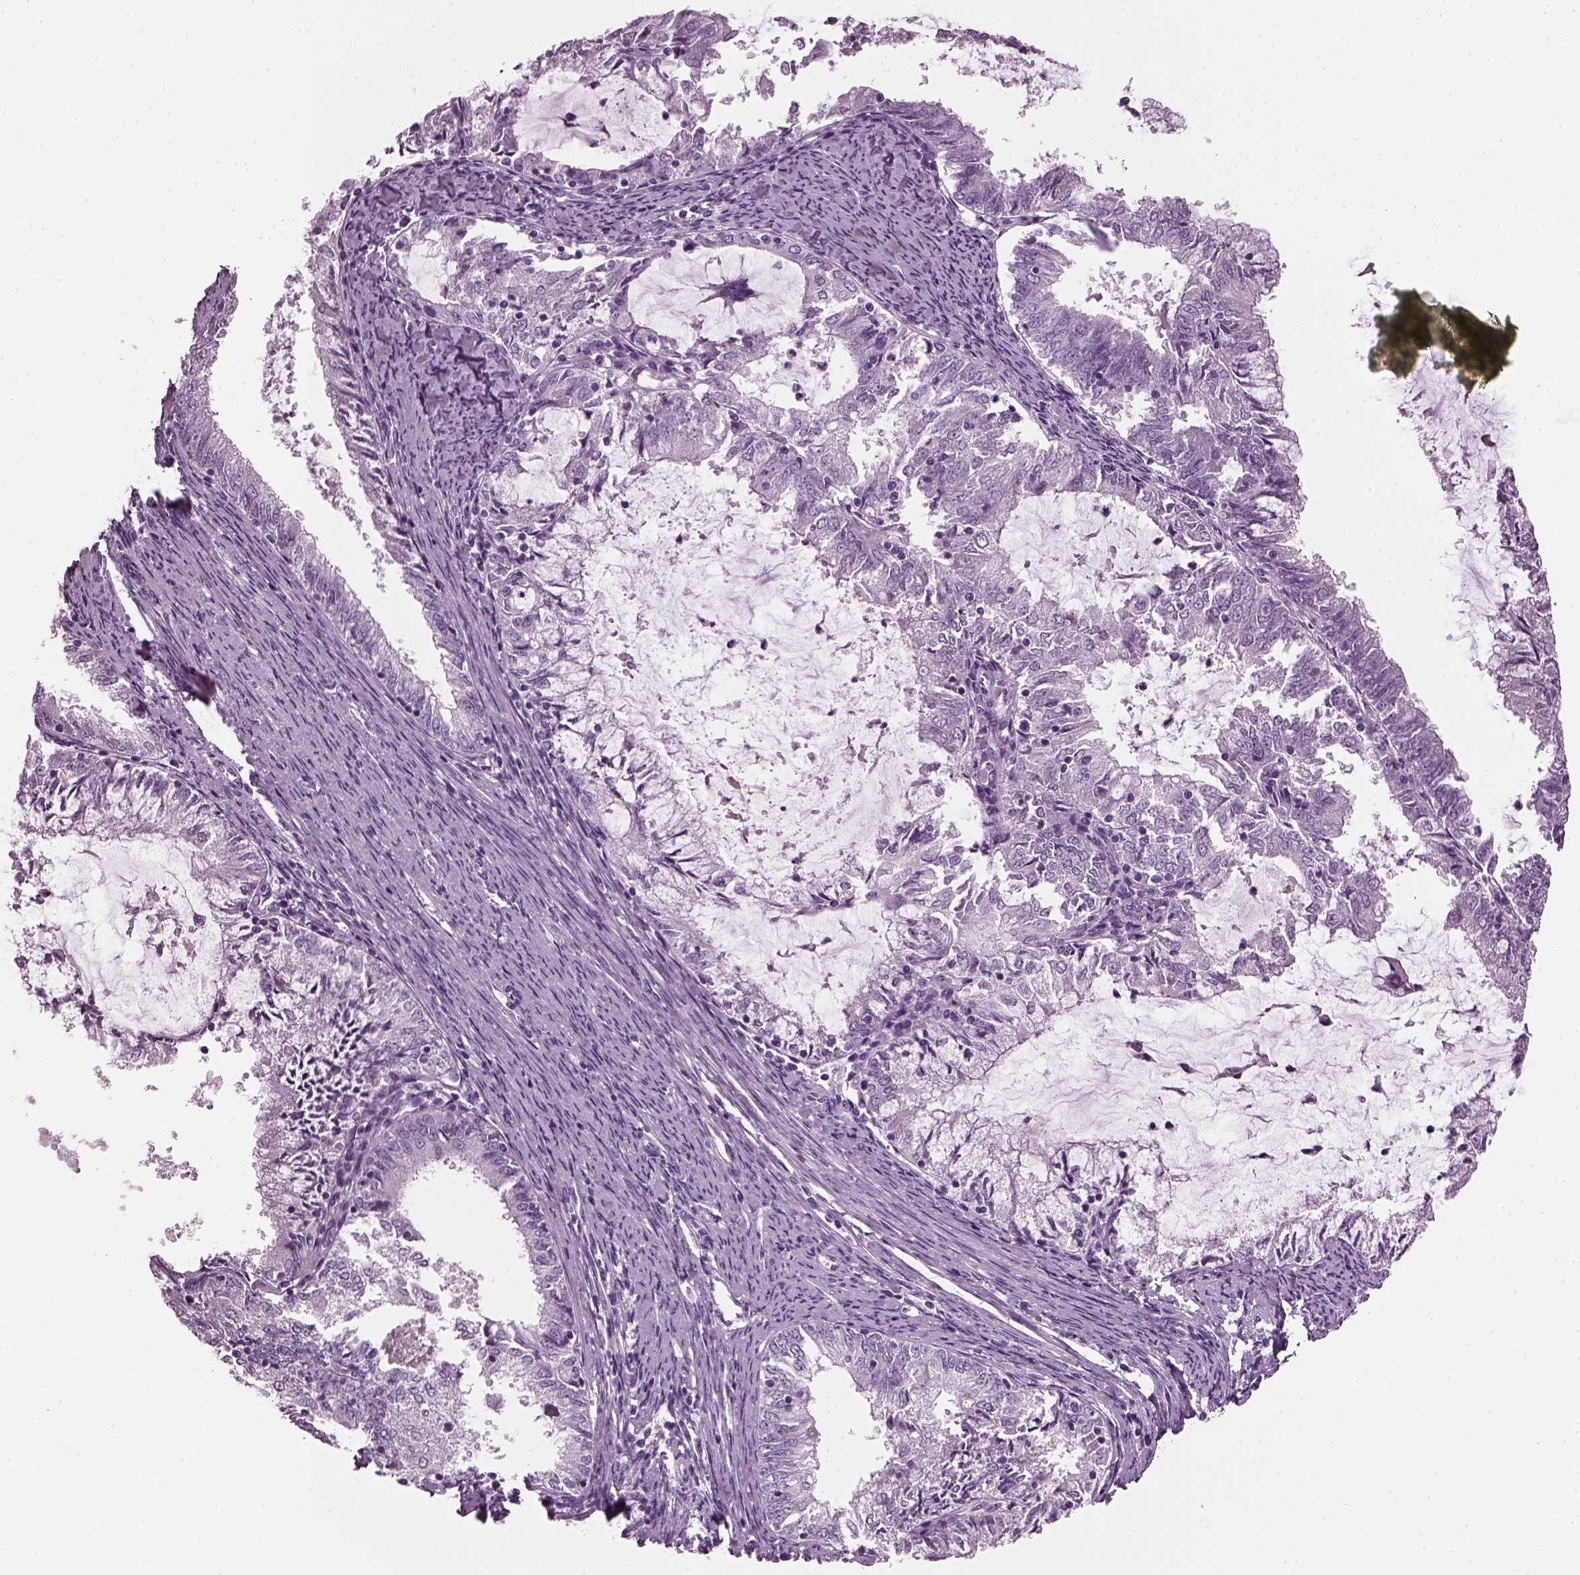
{"staining": {"intensity": "negative", "quantity": "none", "location": "none"}, "tissue": "endometrial cancer", "cell_type": "Tumor cells", "image_type": "cancer", "snomed": [{"axis": "morphology", "description": "Adenocarcinoma, NOS"}, {"axis": "topography", "description": "Endometrium"}], "caption": "Immunohistochemical staining of endometrial adenocarcinoma demonstrates no significant staining in tumor cells.", "gene": "PRR9", "patient": {"sex": "female", "age": 57}}